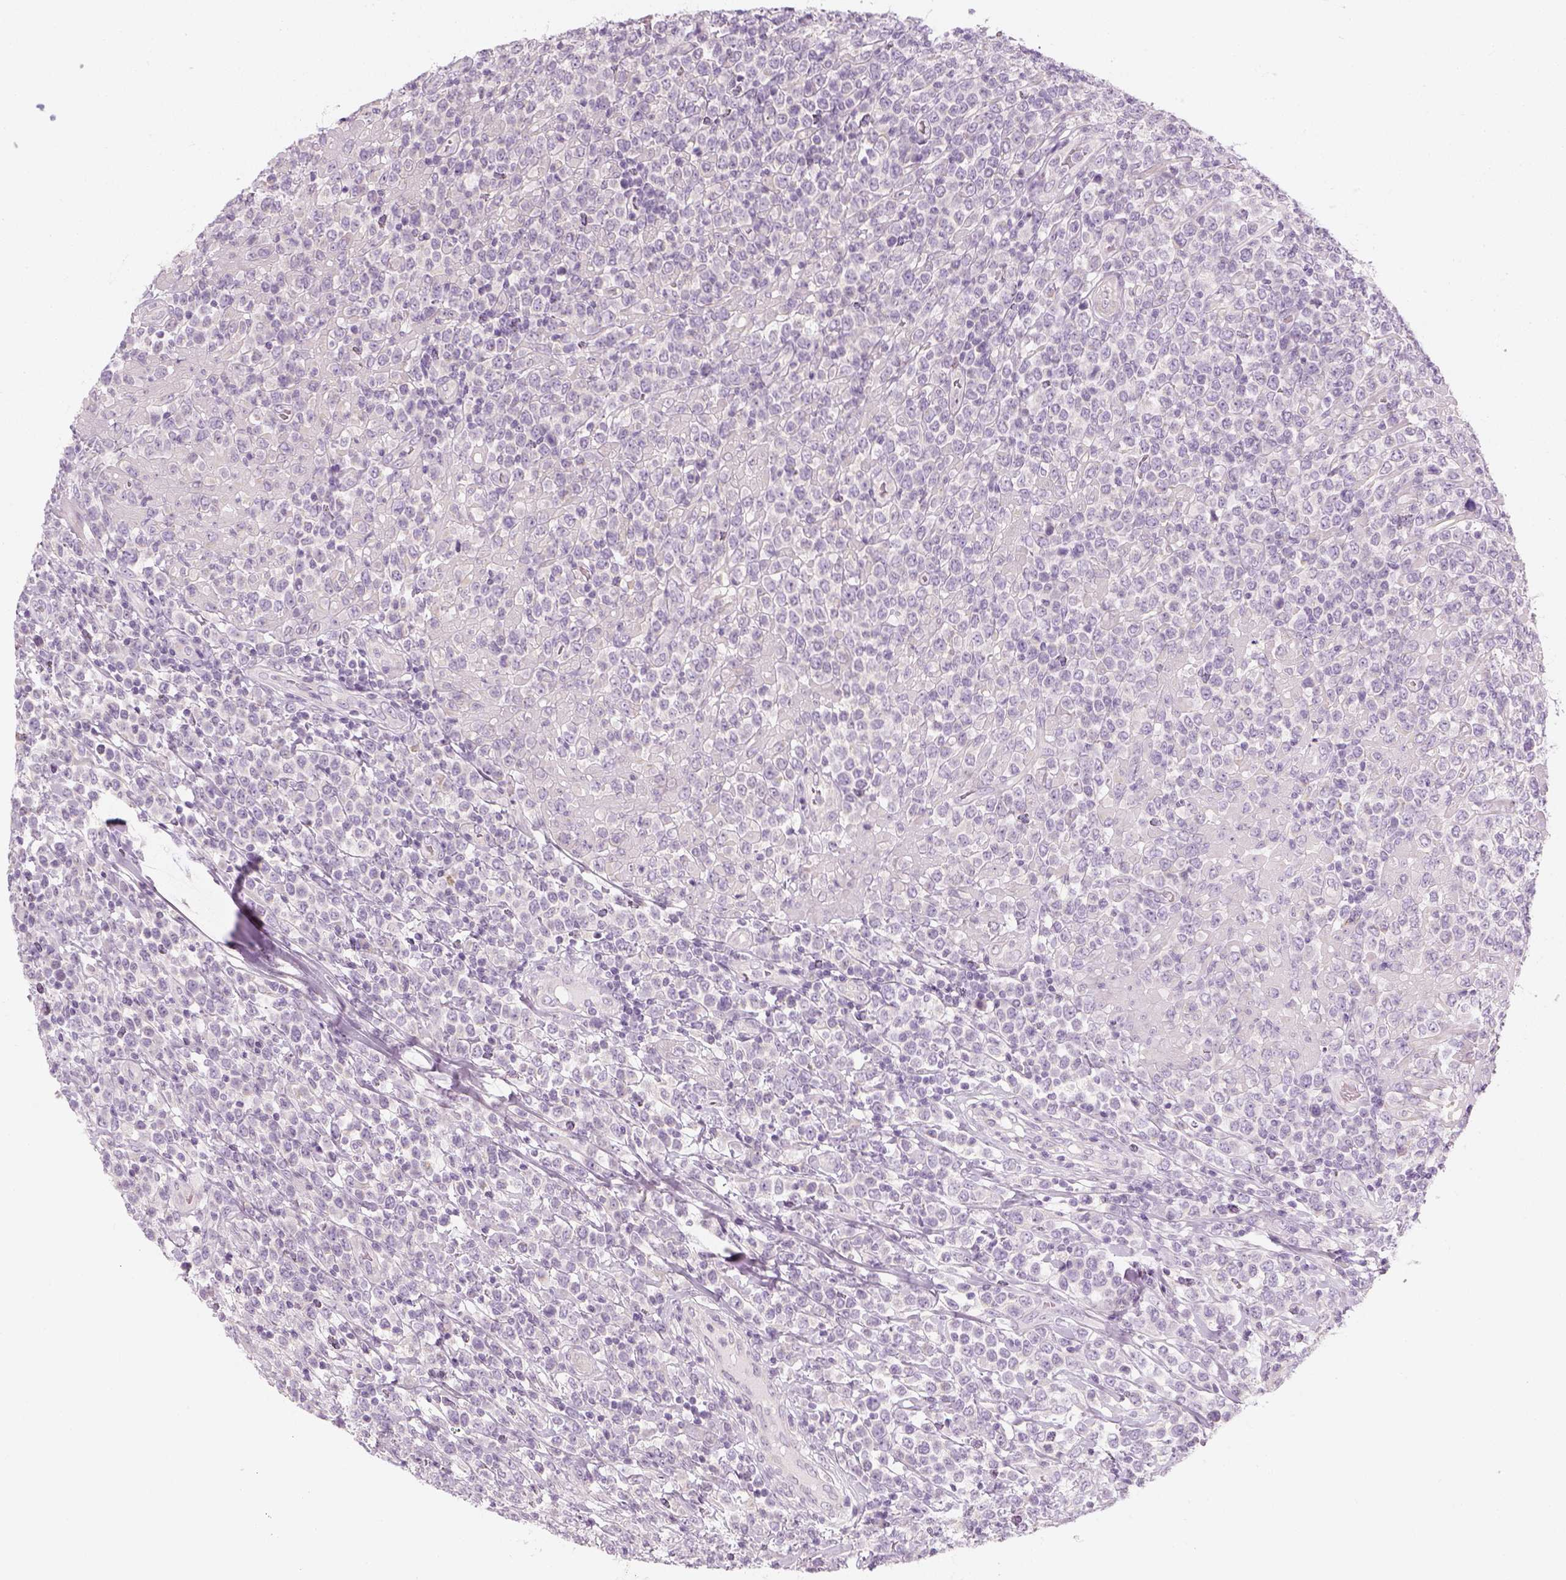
{"staining": {"intensity": "negative", "quantity": "none", "location": "none"}, "tissue": "lymphoma", "cell_type": "Tumor cells", "image_type": "cancer", "snomed": [{"axis": "morphology", "description": "Malignant lymphoma, non-Hodgkin's type, High grade"}, {"axis": "topography", "description": "Soft tissue"}], "caption": "There is no significant positivity in tumor cells of high-grade malignant lymphoma, non-Hodgkin's type.", "gene": "PRAME", "patient": {"sex": "female", "age": 56}}